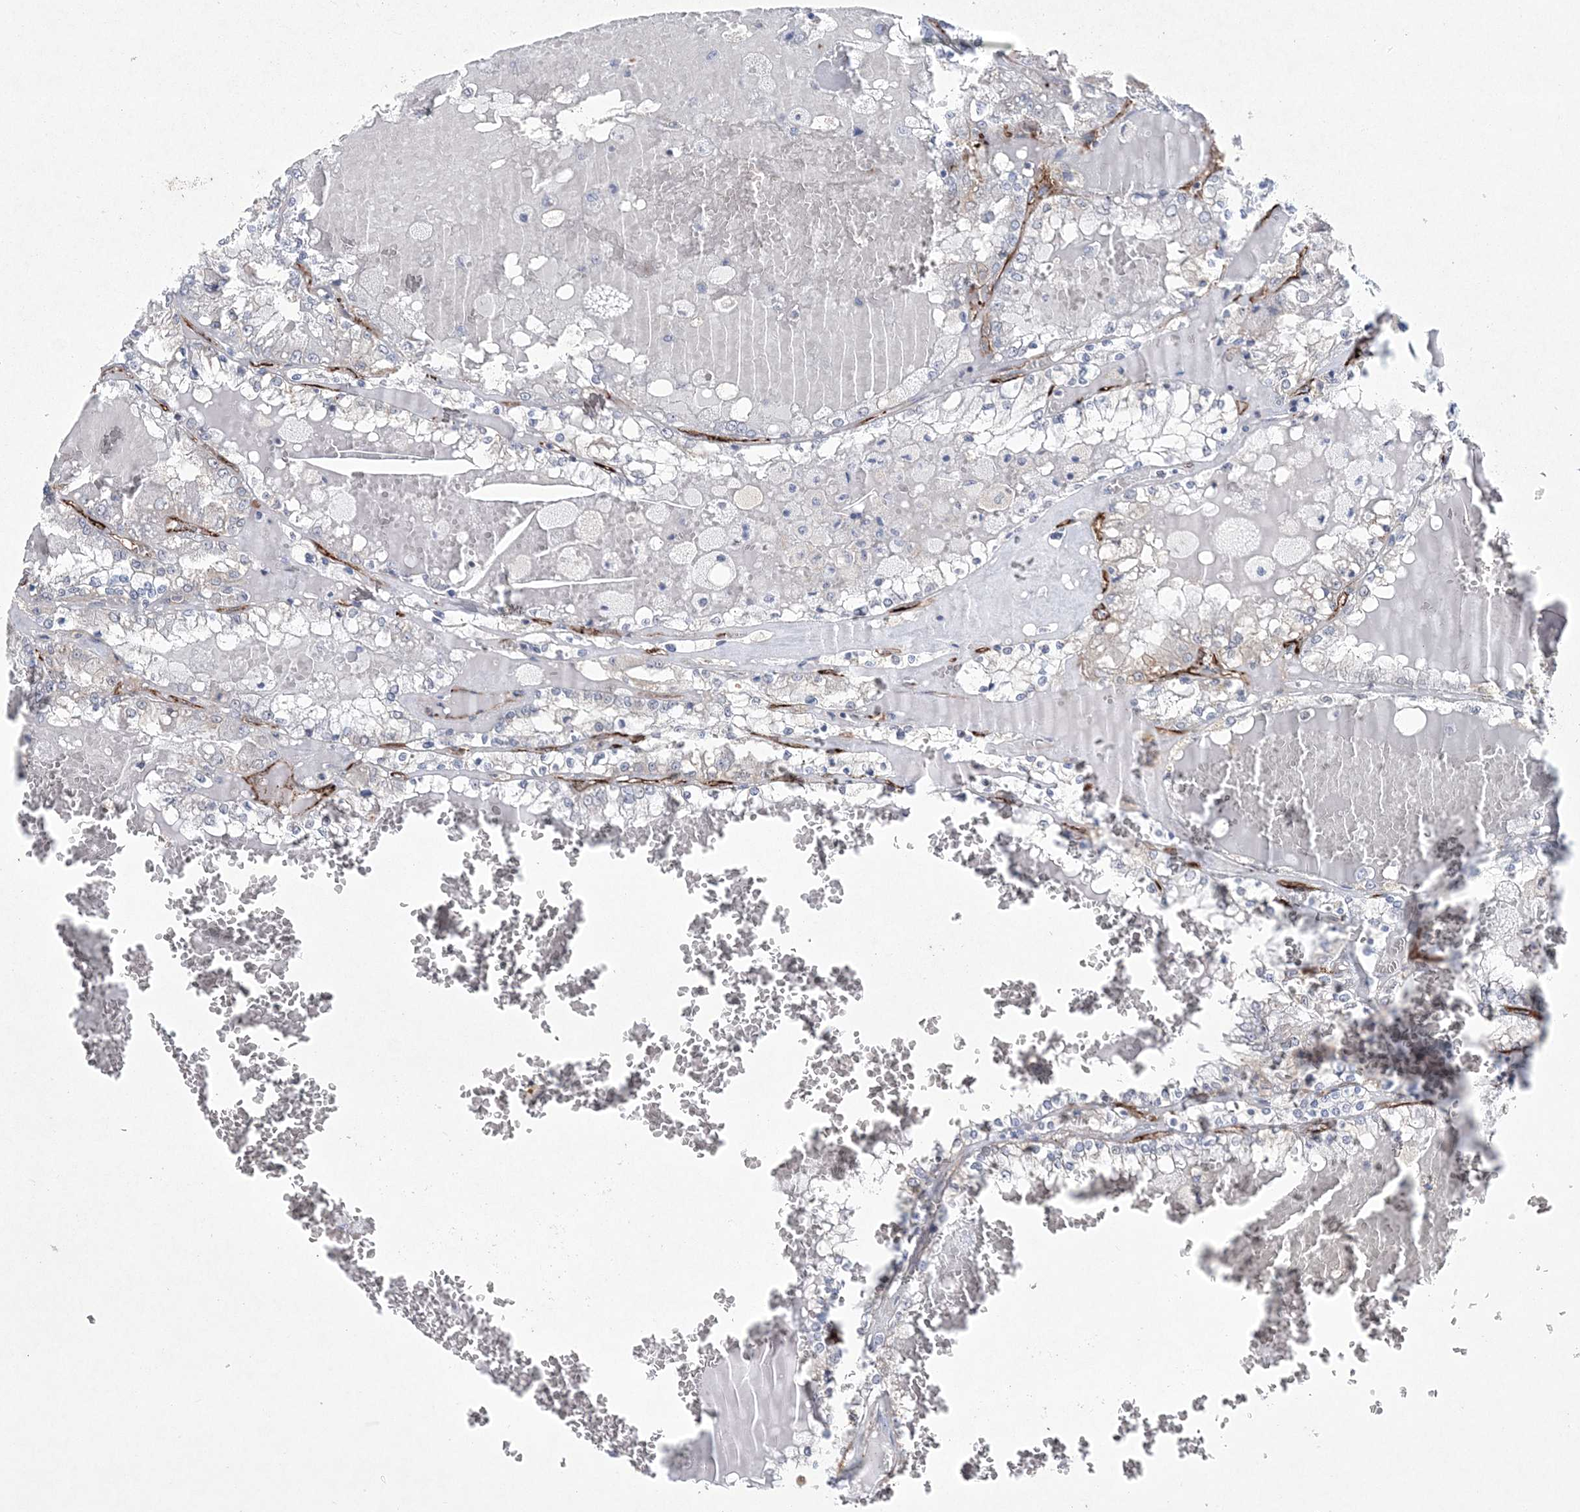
{"staining": {"intensity": "negative", "quantity": "none", "location": "none"}, "tissue": "renal cancer", "cell_type": "Tumor cells", "image_type": "cancer", "snomed": [{"axis": "morphology", "description": "Adenocarcinoma, NOS"}, {"axis": "topography", "description": "Kidney"}], "caption": "There is no significant expression in tumor cells of renal adenocarcinoma.", "gene": "DPCD", "patient": {"sex": "female", "age": 56}}